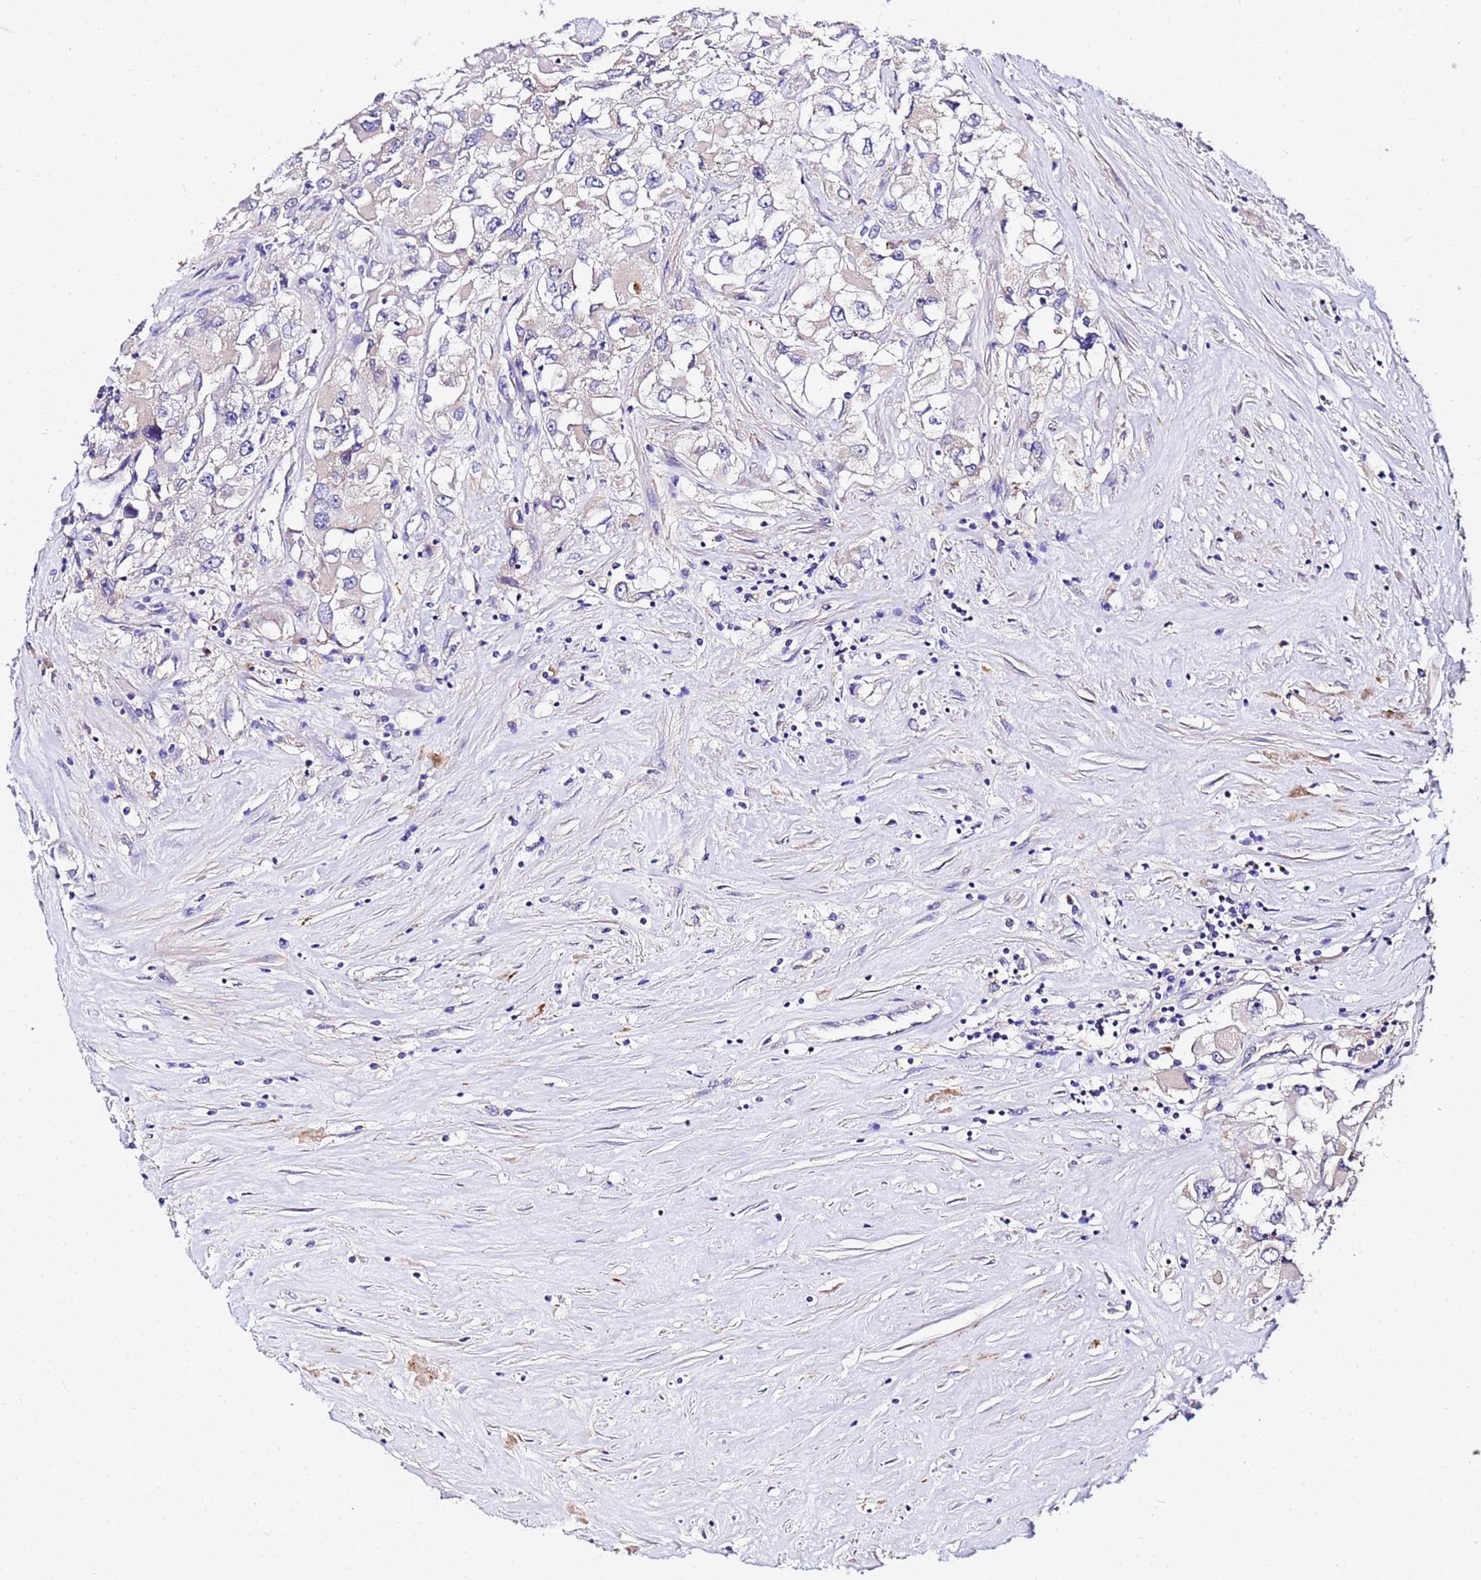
{"staining": {"intensity": "negative", "quantity": "none", "location": "none"}, "tissue": "renal cancer", "cell_type": "Tumor cells", "image_type": "cancer", "snomed": [{"axis": "morphology", "description": "Adenocarcinoma, NOS"}, {"axis": "topography", "description": "Kidney"}], "caption": "Immunohistochemistry of adenocarcinoma (renal) demonstrates no staining in tumor cells.", "gene": "MTERF1", "patient": {"sex": "female", "age": 52}}